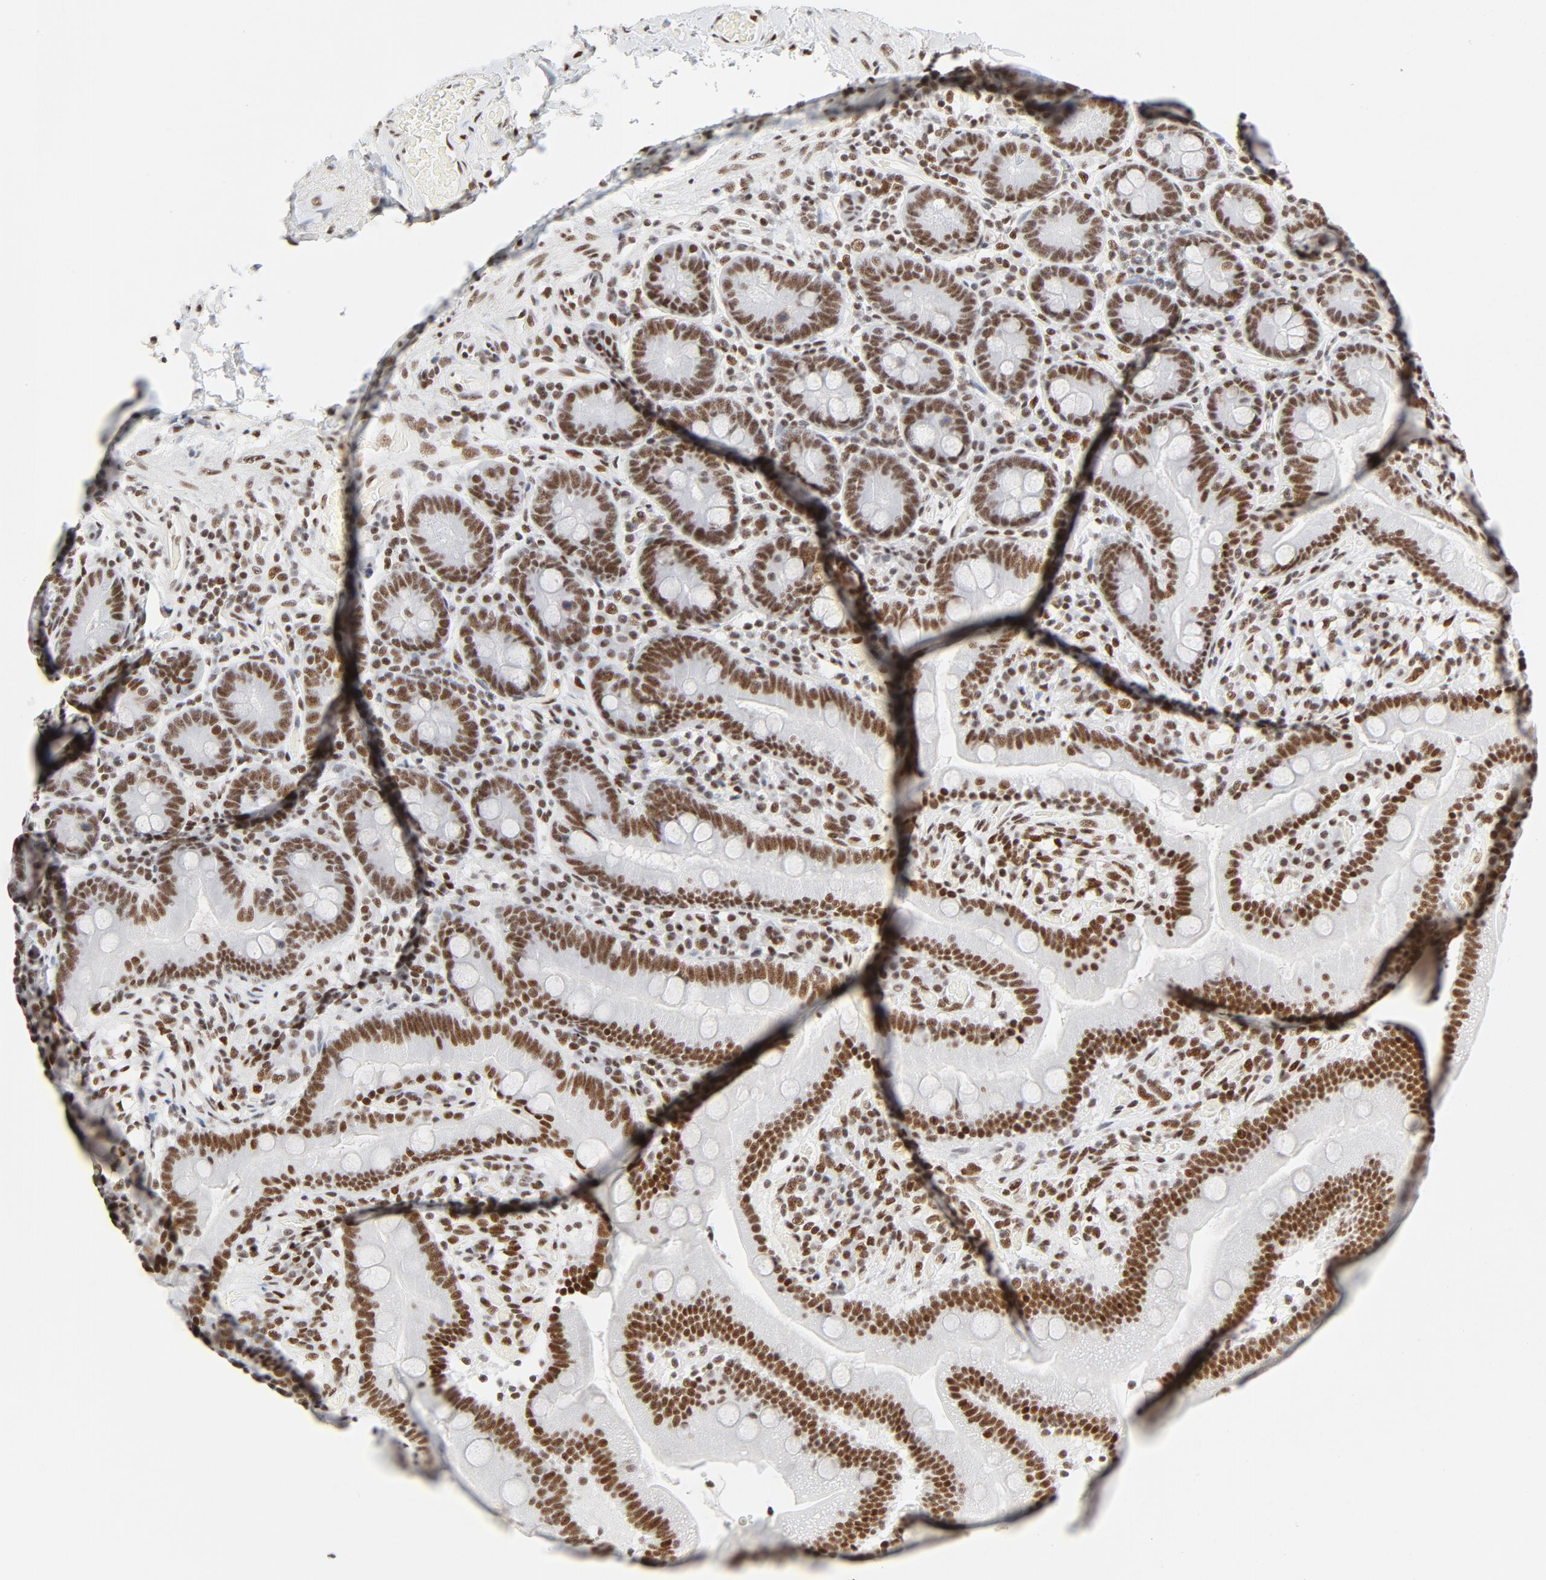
{"staining": {"intensity": "moderate", "quantity": ">75%", "location": "nuclear"}, "tissue": "duodenum", "cell_type": "Glandular cells", "image_type": "normal", "snomed": [{"axis": "morphology", "description": "Normal tissue, NOS"}, {"axis": "topography", "description": "Duodenum"}], "caption": "Immunohistochemical staining of normal duodenum demonstrates moderate nuclear protein expression in about >75% of glandular cells. (IHC, brightfield microscopy, high magnification).", "gene": "GTF2H1", "patient": {"sex": "male", "age": 66}}